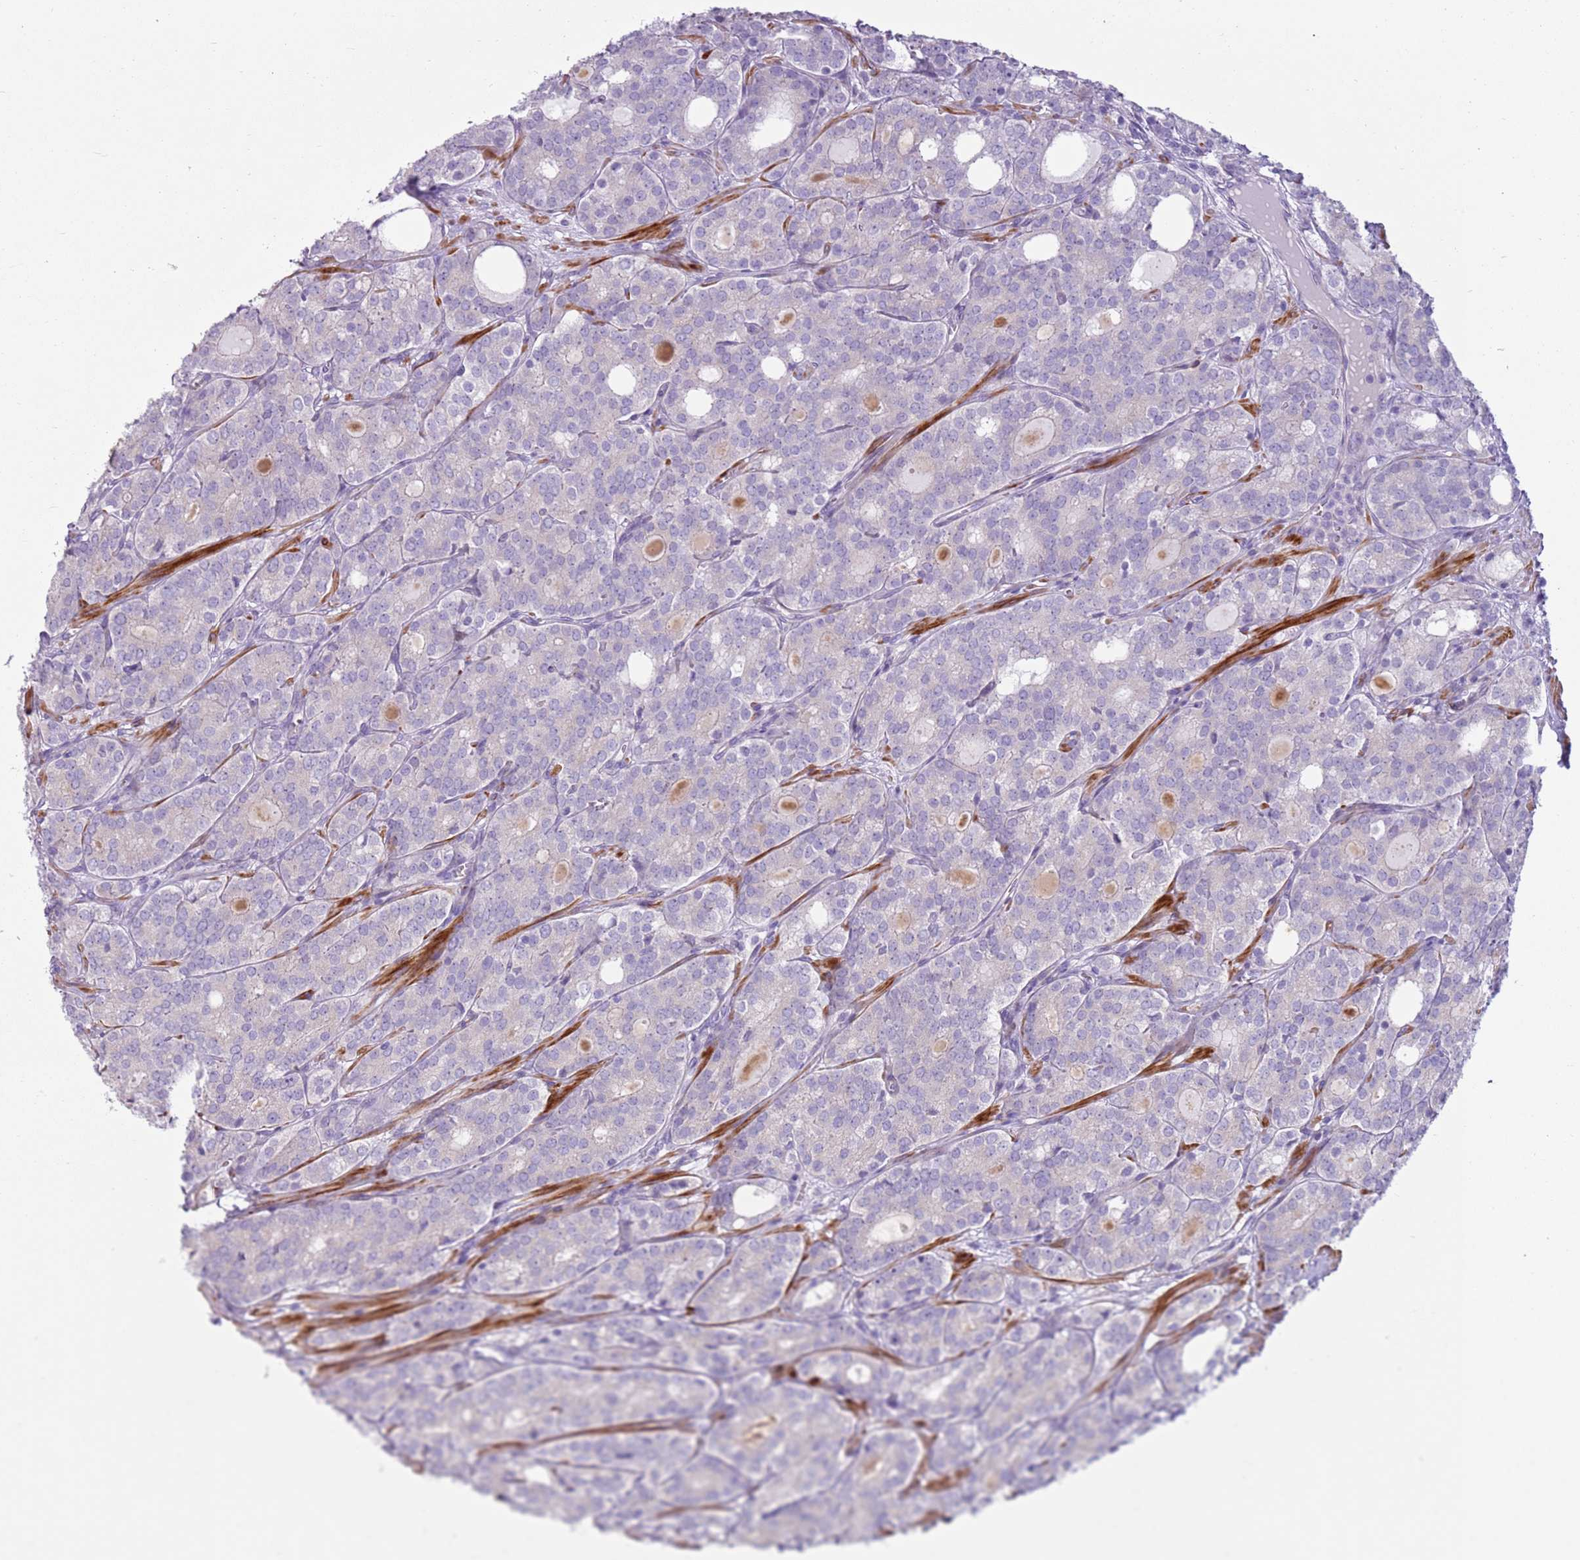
{"staining": {"intensity": "negative", "quantity": "none", "location": "none"}, "tissue": "prostate cancer", "cell_type": "Tumor cells", "image_type": "cancer", "snomed": [{"axis": "morphology", "description": "Adenocarcinoma, High grade"}, {"axis": "topography", "description": "Prostate"}], "caption": "This is a image of immunohistochemistry staining of adenocarcinoma (high-grade) (prostate), which shows no expression in tumor cells.", "gene": "ZNF239", "patient": {"sex": "male", "age": 64}}